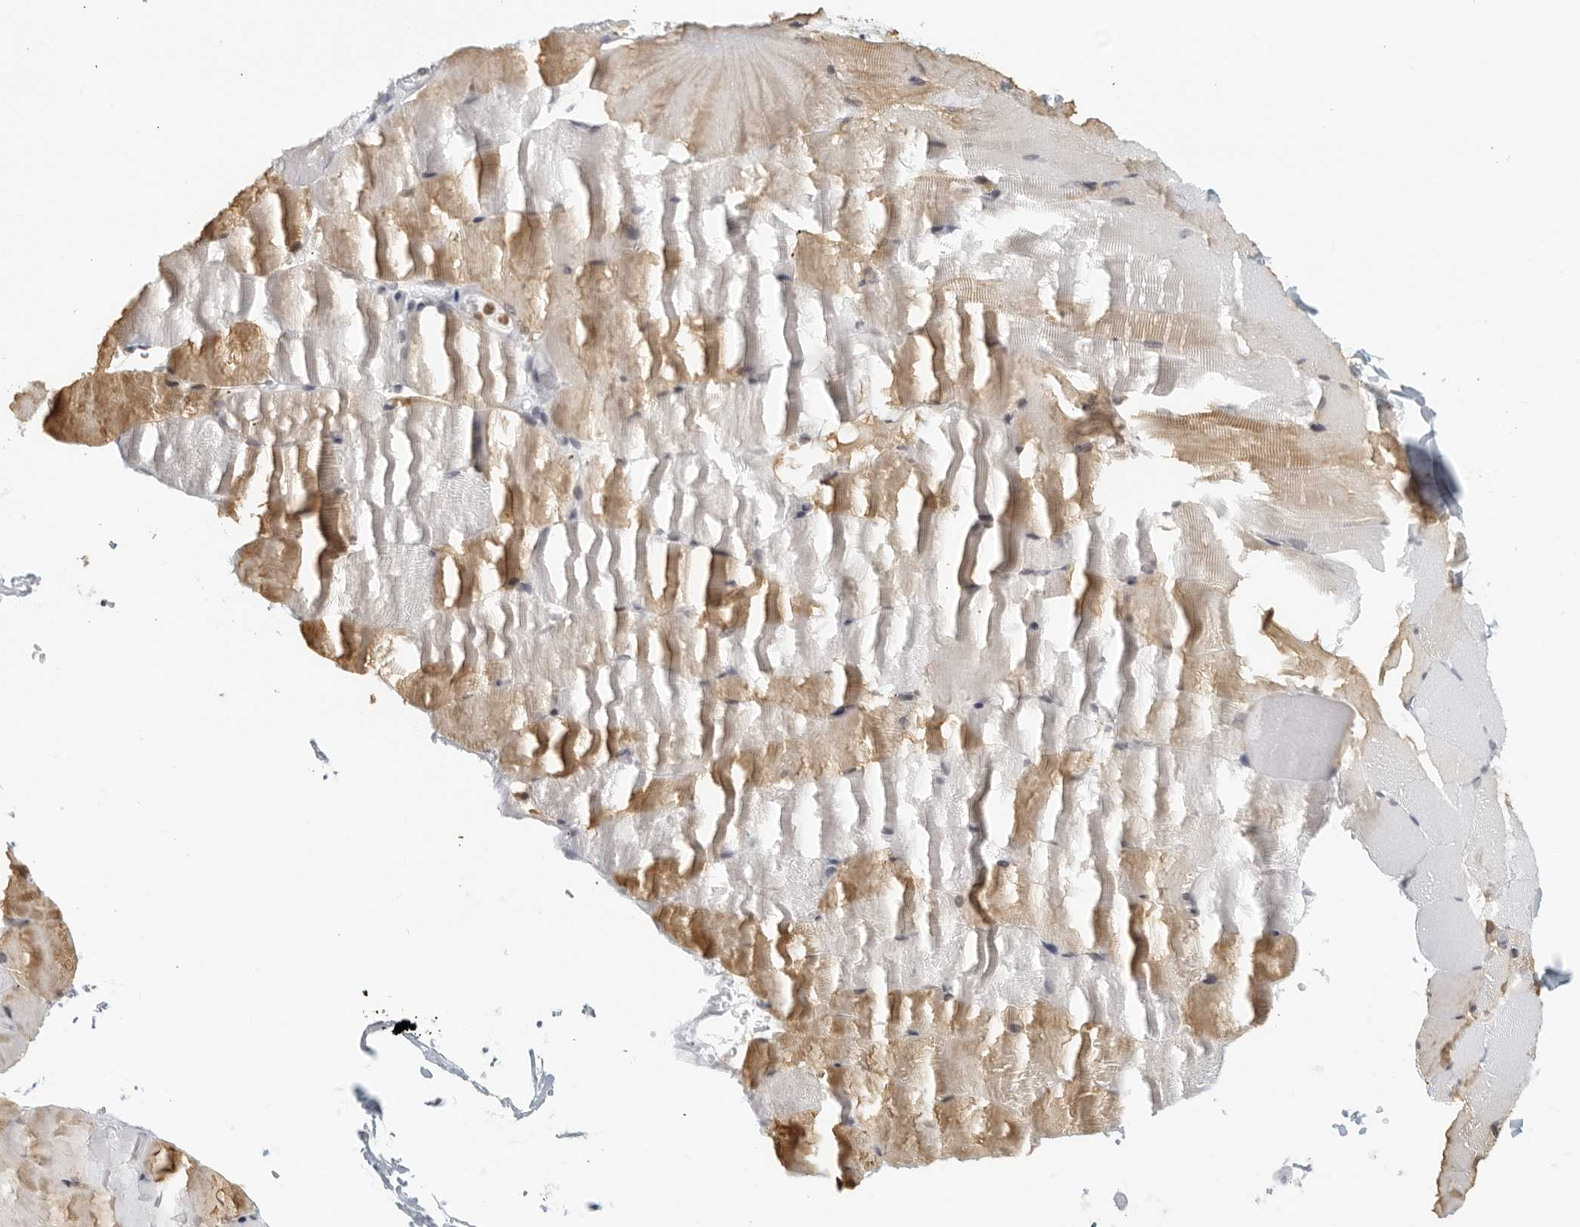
{"staining": {"intensity": "weak", "quantity": "25%-75%", "location": "cytoplasmic/membranous"}, "tissue": "skeletal muscle", "cell_type": "Myocytes", "image_type": "normal", "snomed": [{"axis": "morphology", "description": "Normal tissue, NOS"}, {"axis": "topography", "description": "Skeletal muscle"}, {"axis": "topography", "description": "Parathyroid gland"}], "caption": "A brown stain highlights weak cytoplasmic/membranous staining of a protein in myocytes of benign human skeletal muscle. (DAB IHC, brown staining for protein, blue staining for nuclei).", "gene": "KLK7", "patient": {"sex": "female", "age": 37}}